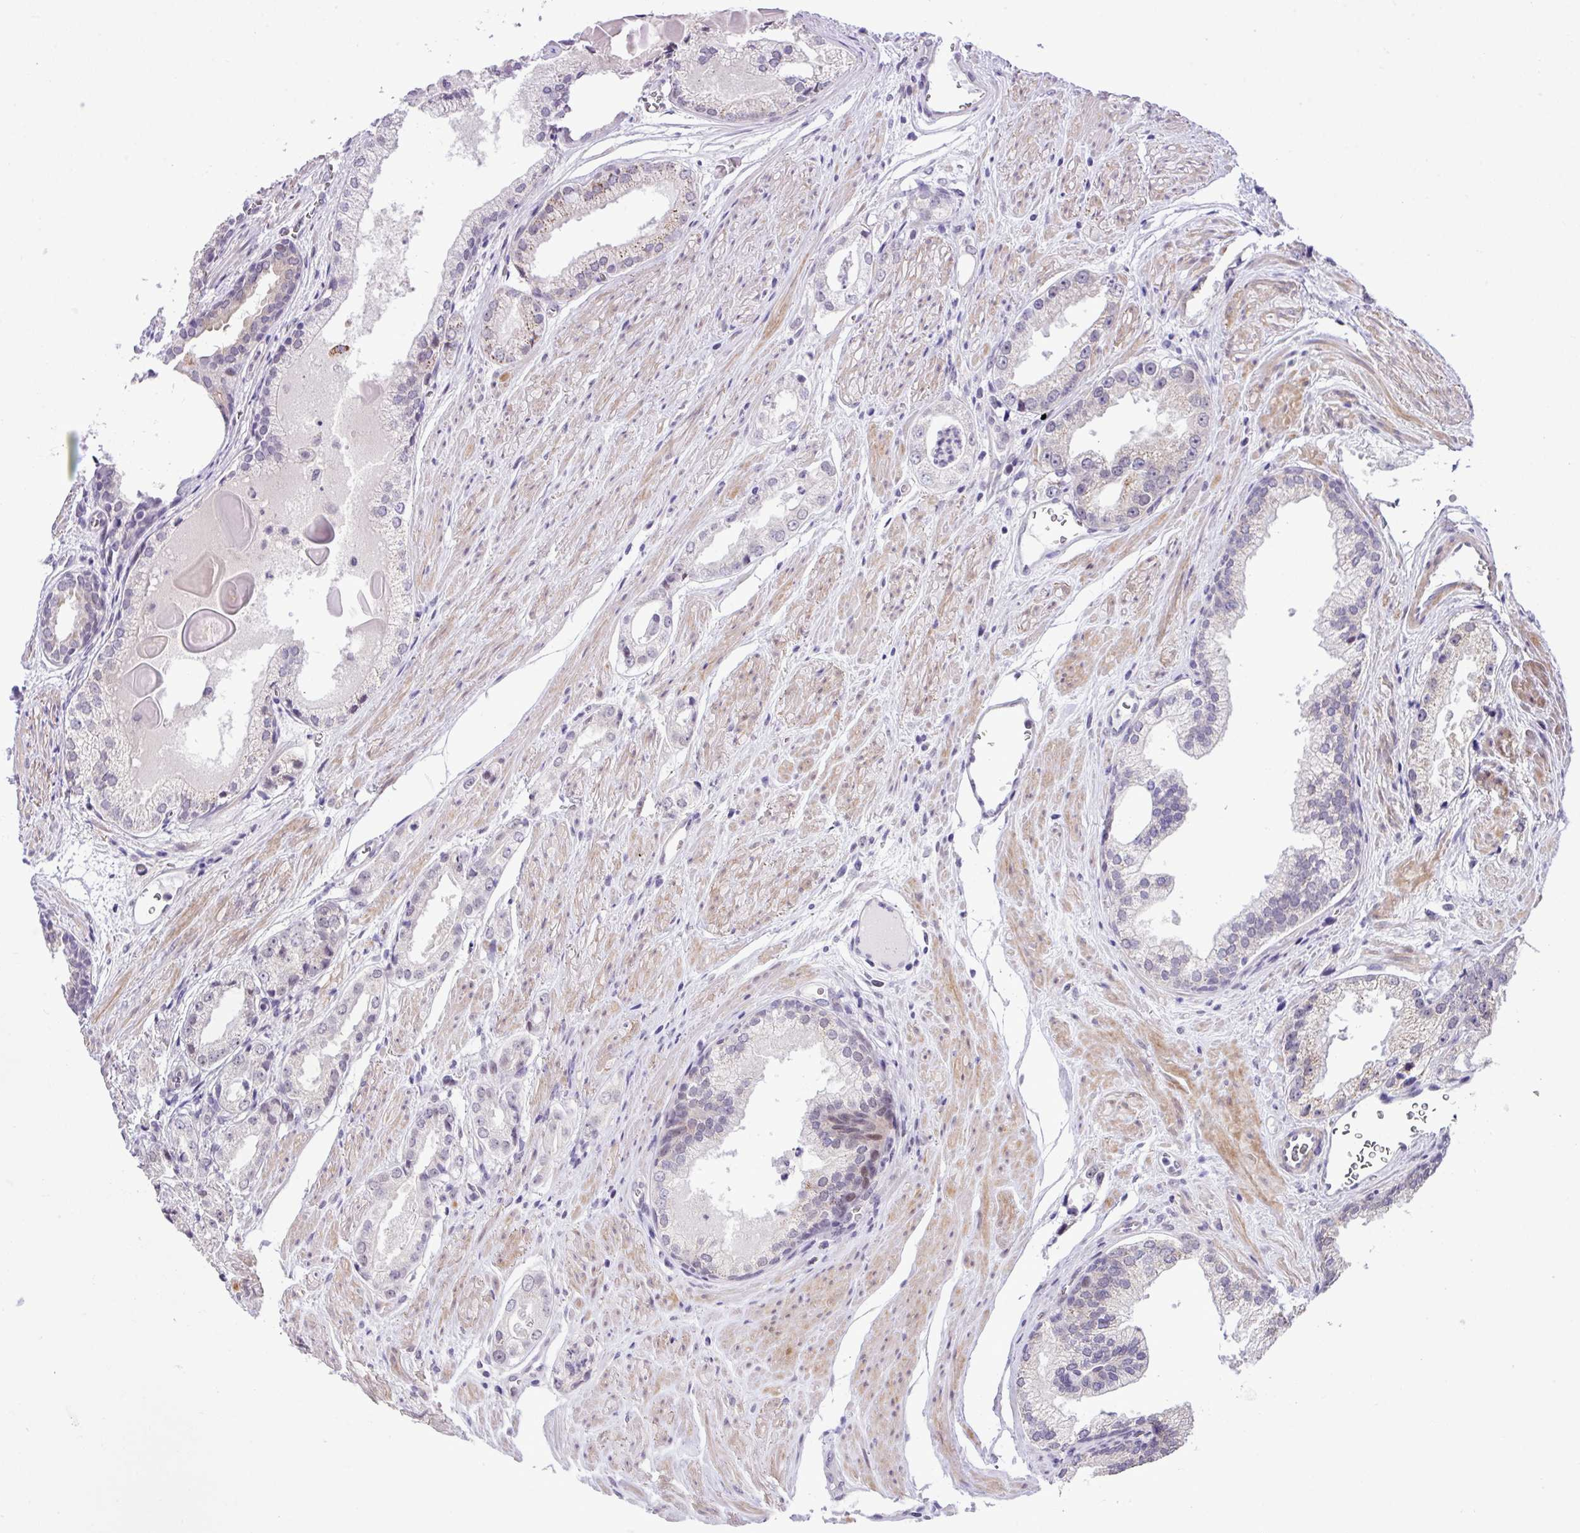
{"staining": {"intensity": "weak", "quantity": "<25%", "location": "cytoplasmic/membranous"}, "tissue": "prostate cancer", "cell_type": "Tumor cells", "image_type": "cancer", "snomed": [{"axis": "morphology", "description": "Adenocarcinoma, Low grade"}, {"axis": "topography", "description": "Prostate"}], "caption": "Micrograph shows no significant protein positivity in tumor cells of low-grade adenocarcinoma (prostate).", "gene": "YLPM1", "patient": {"sex": "male", "age": 54}}